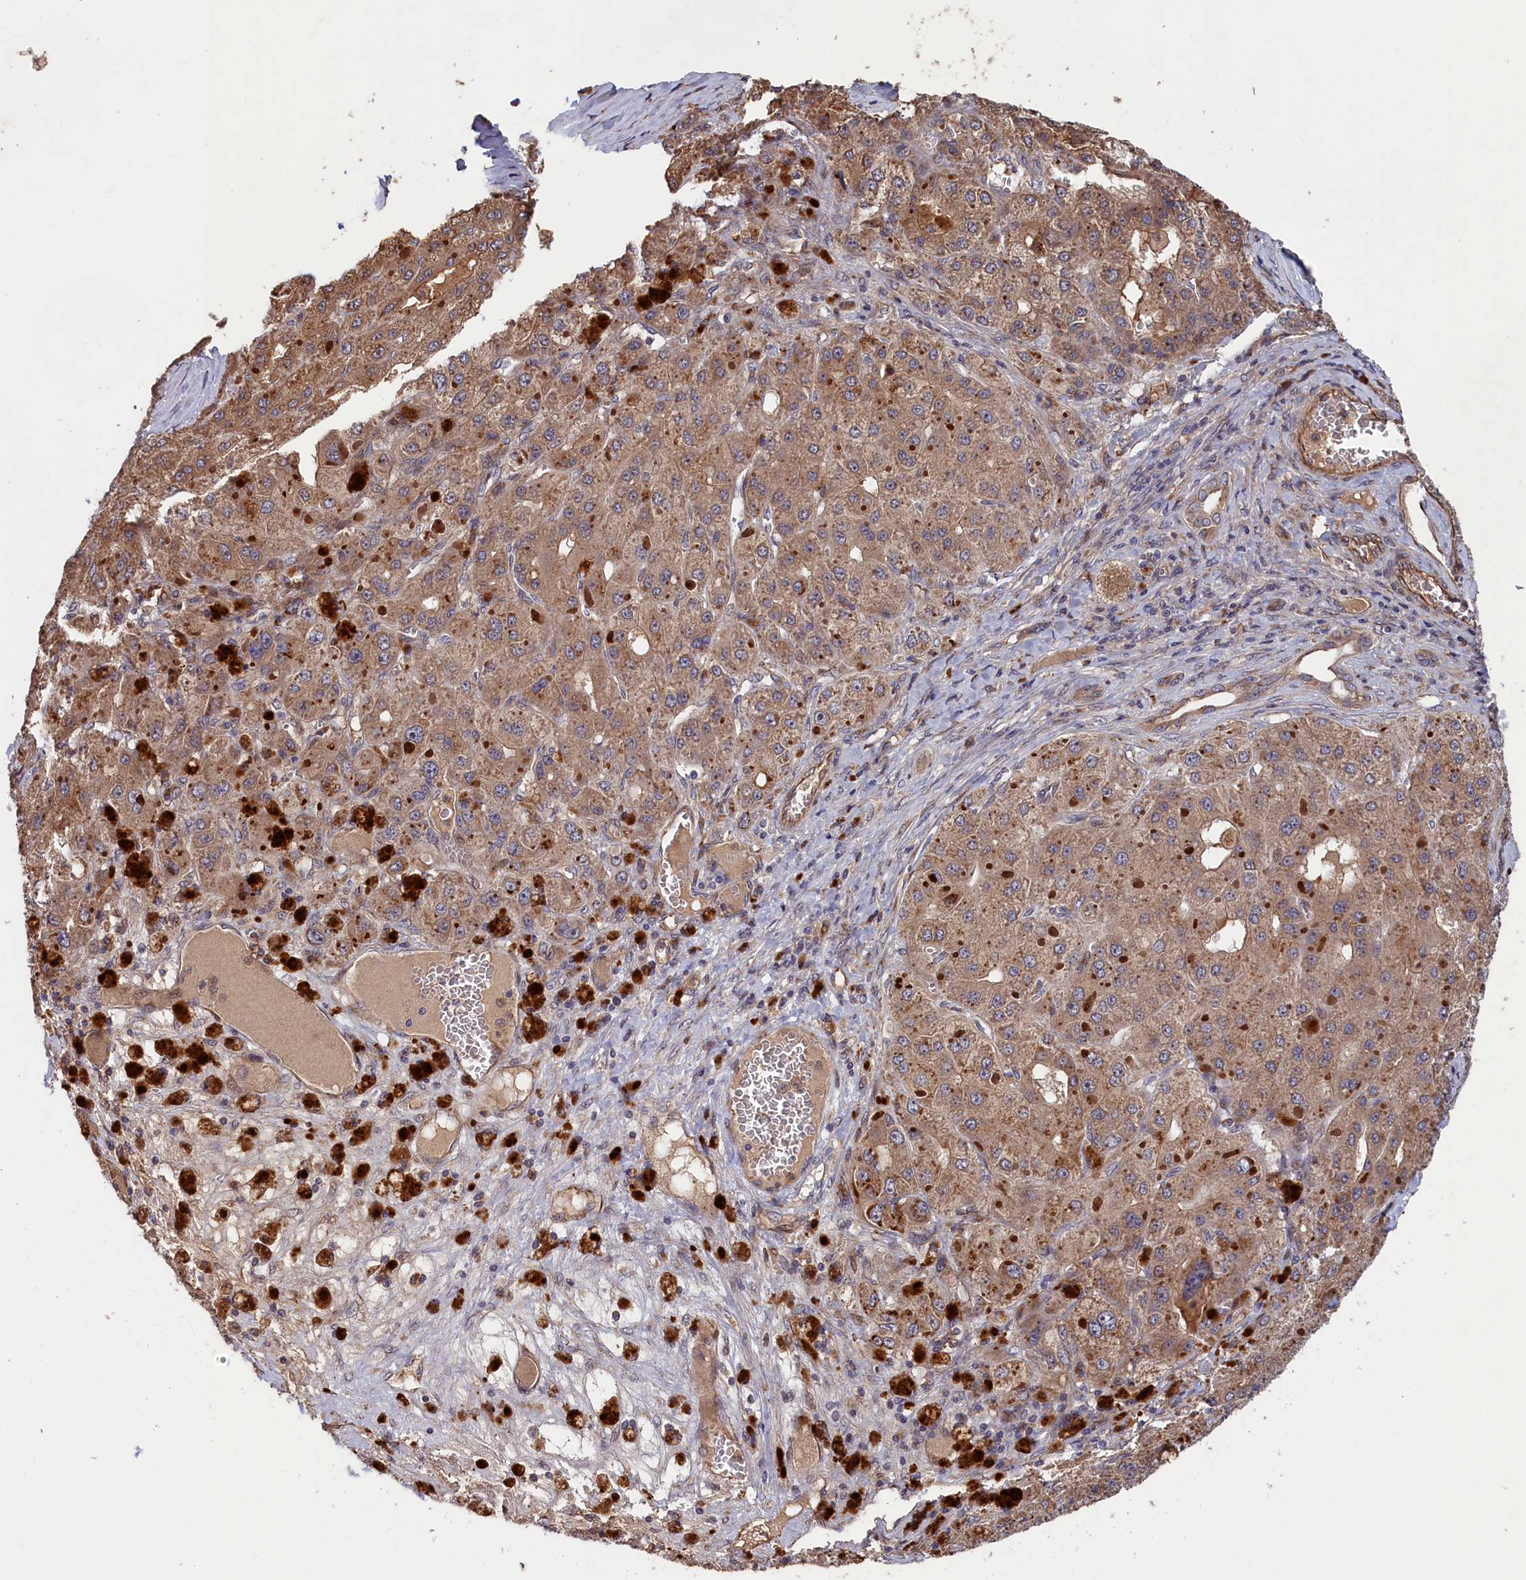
{"staining": {"intensity": "moderate", "quantity": ">75%", "location": "cytoplasmic/membranous"}, "tissue": "liver cancer", "cell_type": "Tumor cells", "image_type": "cancer", "snomed": [{"axis": "morphology", "description": "Carcinoma, Hepatocellular, NOS"}, {"axis": "topography", "description": "Liver"}], "caption": "Hepatocellular carcinoma (liver) stained with a protein marker displays moderate staining in tumor cells.", "gene": "GREB1L", "patient": {"sex": "female", "age": 73}}